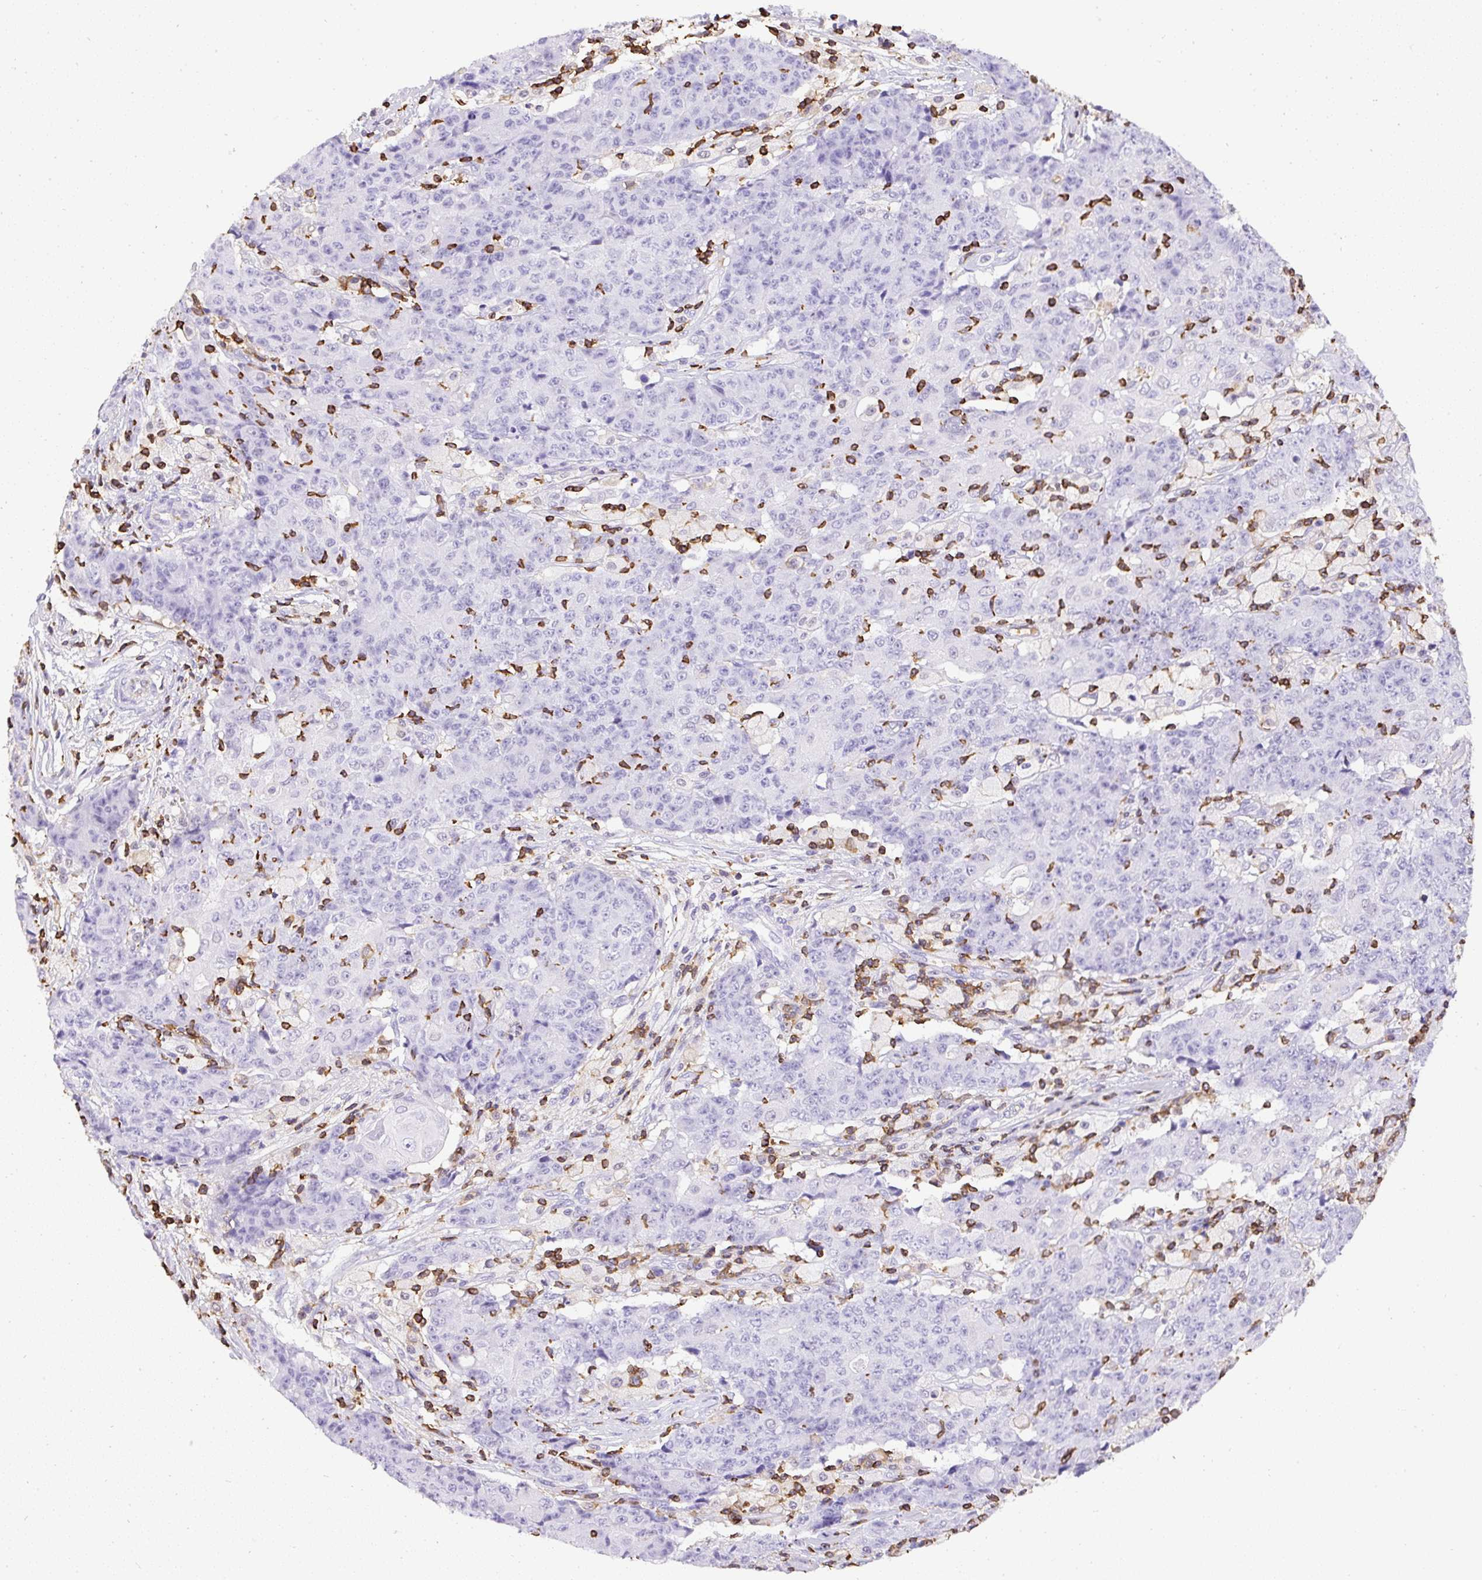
{"staining": {"intensity": "negative", "quantity": "none", "location": "none"}, "tissue": "ovarian cancer", "cell_type": "Tumor cells", "image_type": "cancer", "snomed": [{"axis": "morphology", "description": "Carcinoma, endometroid"}, {"axis": "topography", "description": "Ovary"}], "caption": "An immunohistochemistry (IHC) image of ovarian cancer (endometroid carcinoma) is shown. There is no staining in tumor cells of ovarian cancer (endometroid carcinoma).", "gene": "FAM228B", "patient": {"sex": "female", "age": 42}}